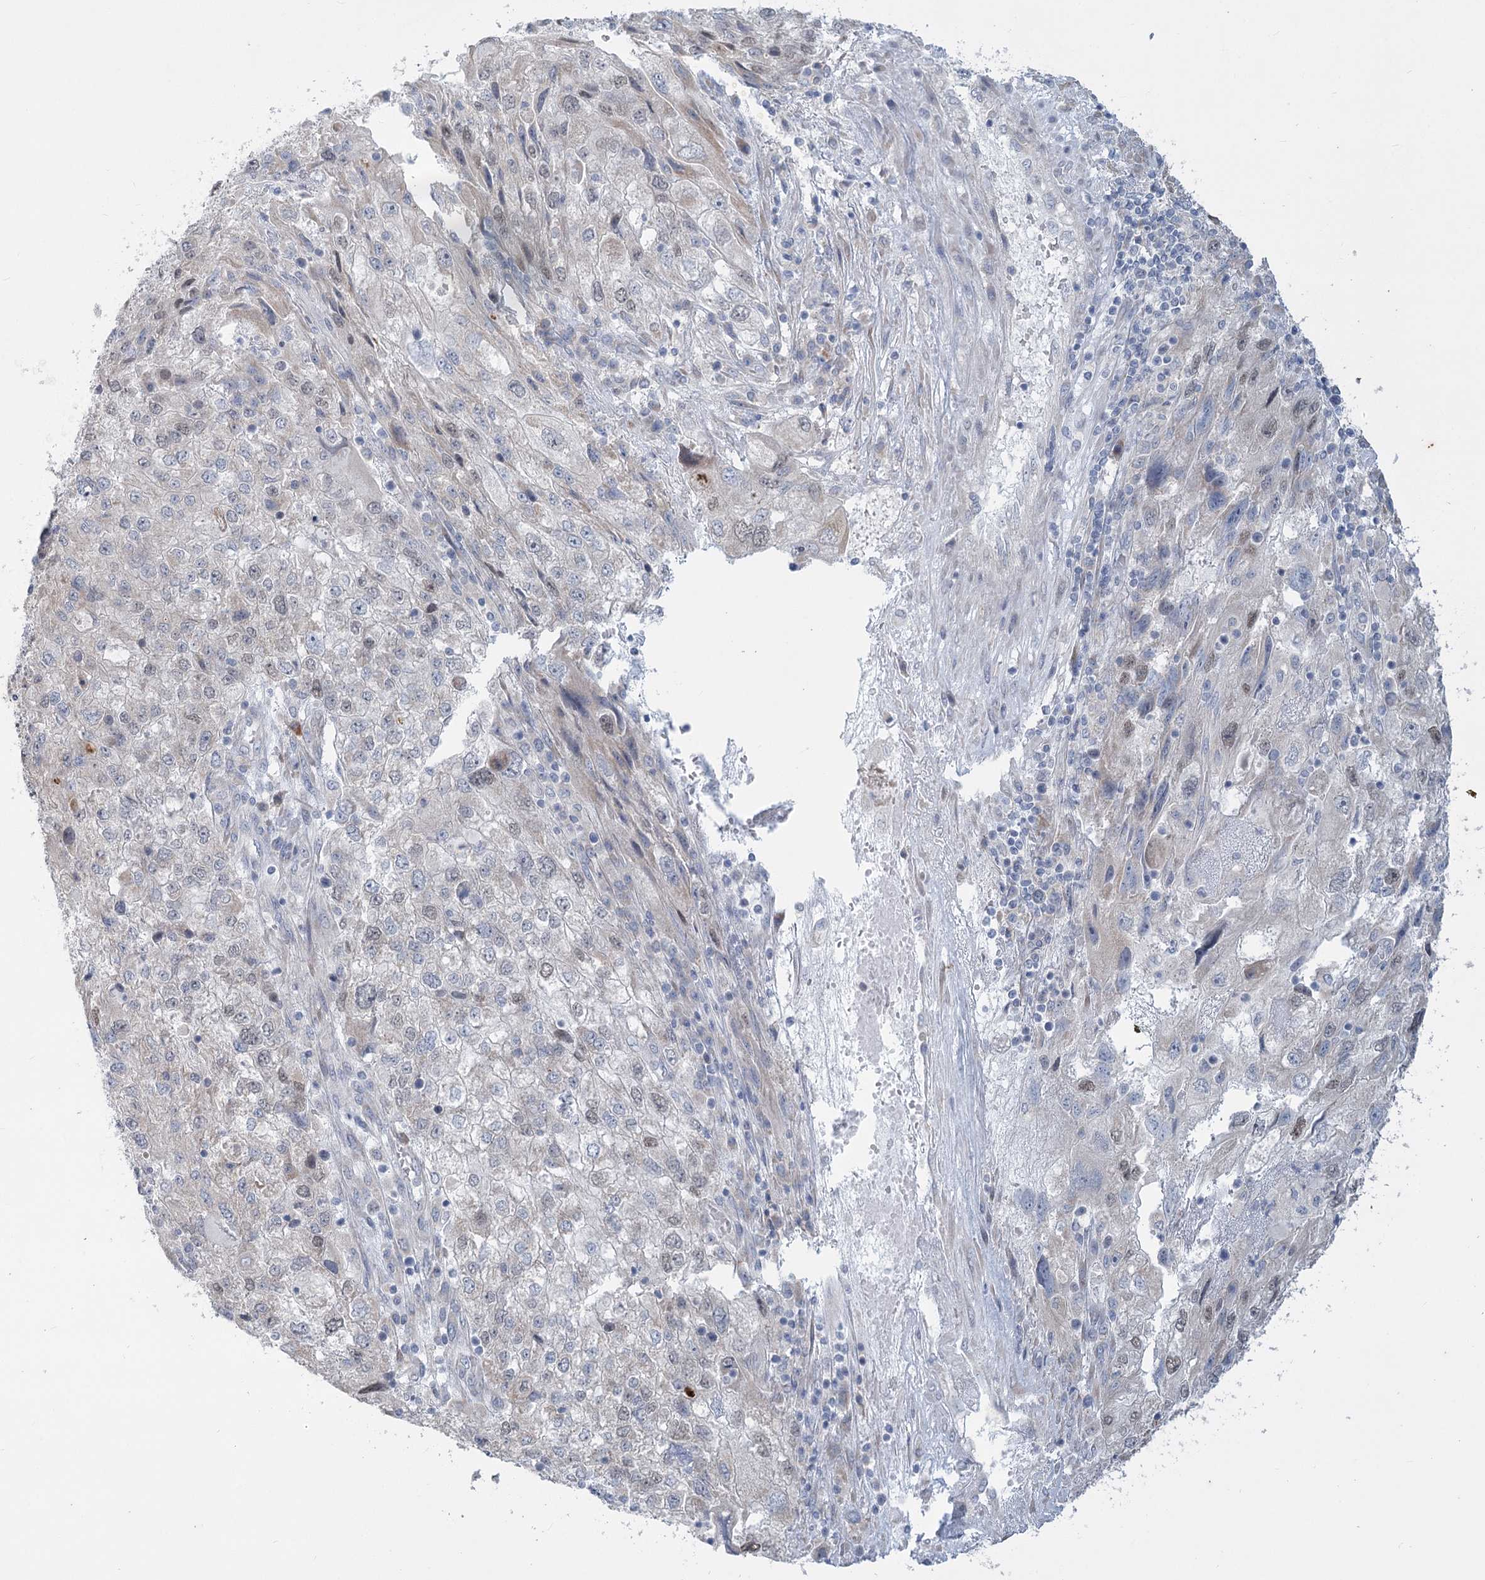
{"staining": {"intensity": "weak", "quantity": "<25%", "location": "nuclear"}, "tissue": "endometrial cancer", "cell_type": "Tumor cells", "image_type": "cancer", "snomed": [{"axis": "morphology", "description": "Adenocarcinoma, NOS"}, {"axis": "topography", "description": "Endometrium"}], "caption": "Adenocarcinoma (endometrial) was stained to show a protein in brown. There is no significant staining in tumor cells.", "gene": "PLA2G12A", "patient": {"sex": "female", "age": 49}}